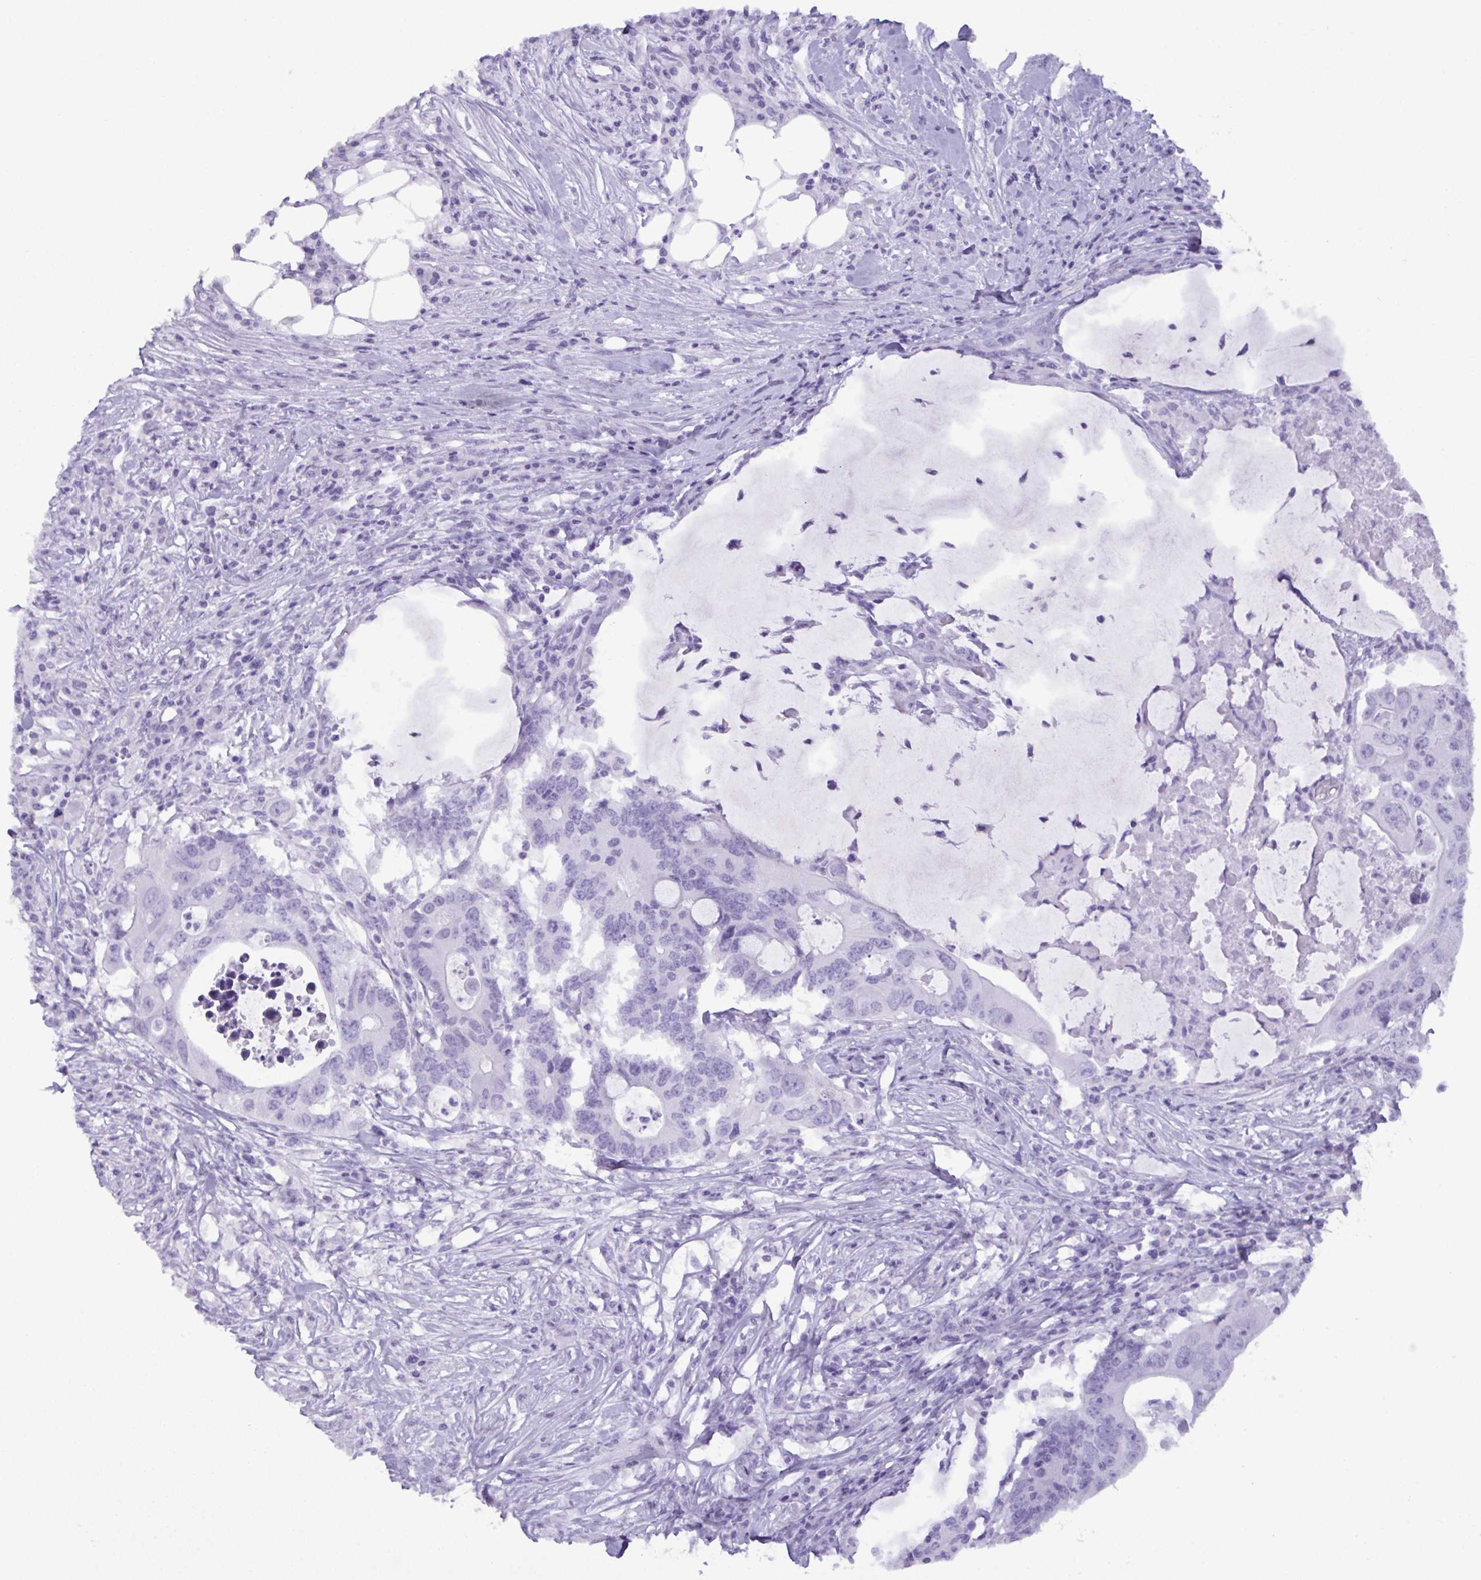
{"staining": {"intensity": "negative", "quantity": "none", "location": "none"}, "tissue": "colorectal cancer", "cell_type": "Tumor cells", "image_type": "cancer", "snomed": [{"axis": "morphology", "description": "Adenocarcinoma, NOS"}, {"axis": "topography", "description": "Colon"}], "caption": "There is no significant staining in tumor cells of colorectal cancer (adenocarcinoma). (Immunohistochemistry (ihc), brightfield microscopy, high magnification).", "gene": "C4orf33", "patient": {"sex": "male", "age": 71}}